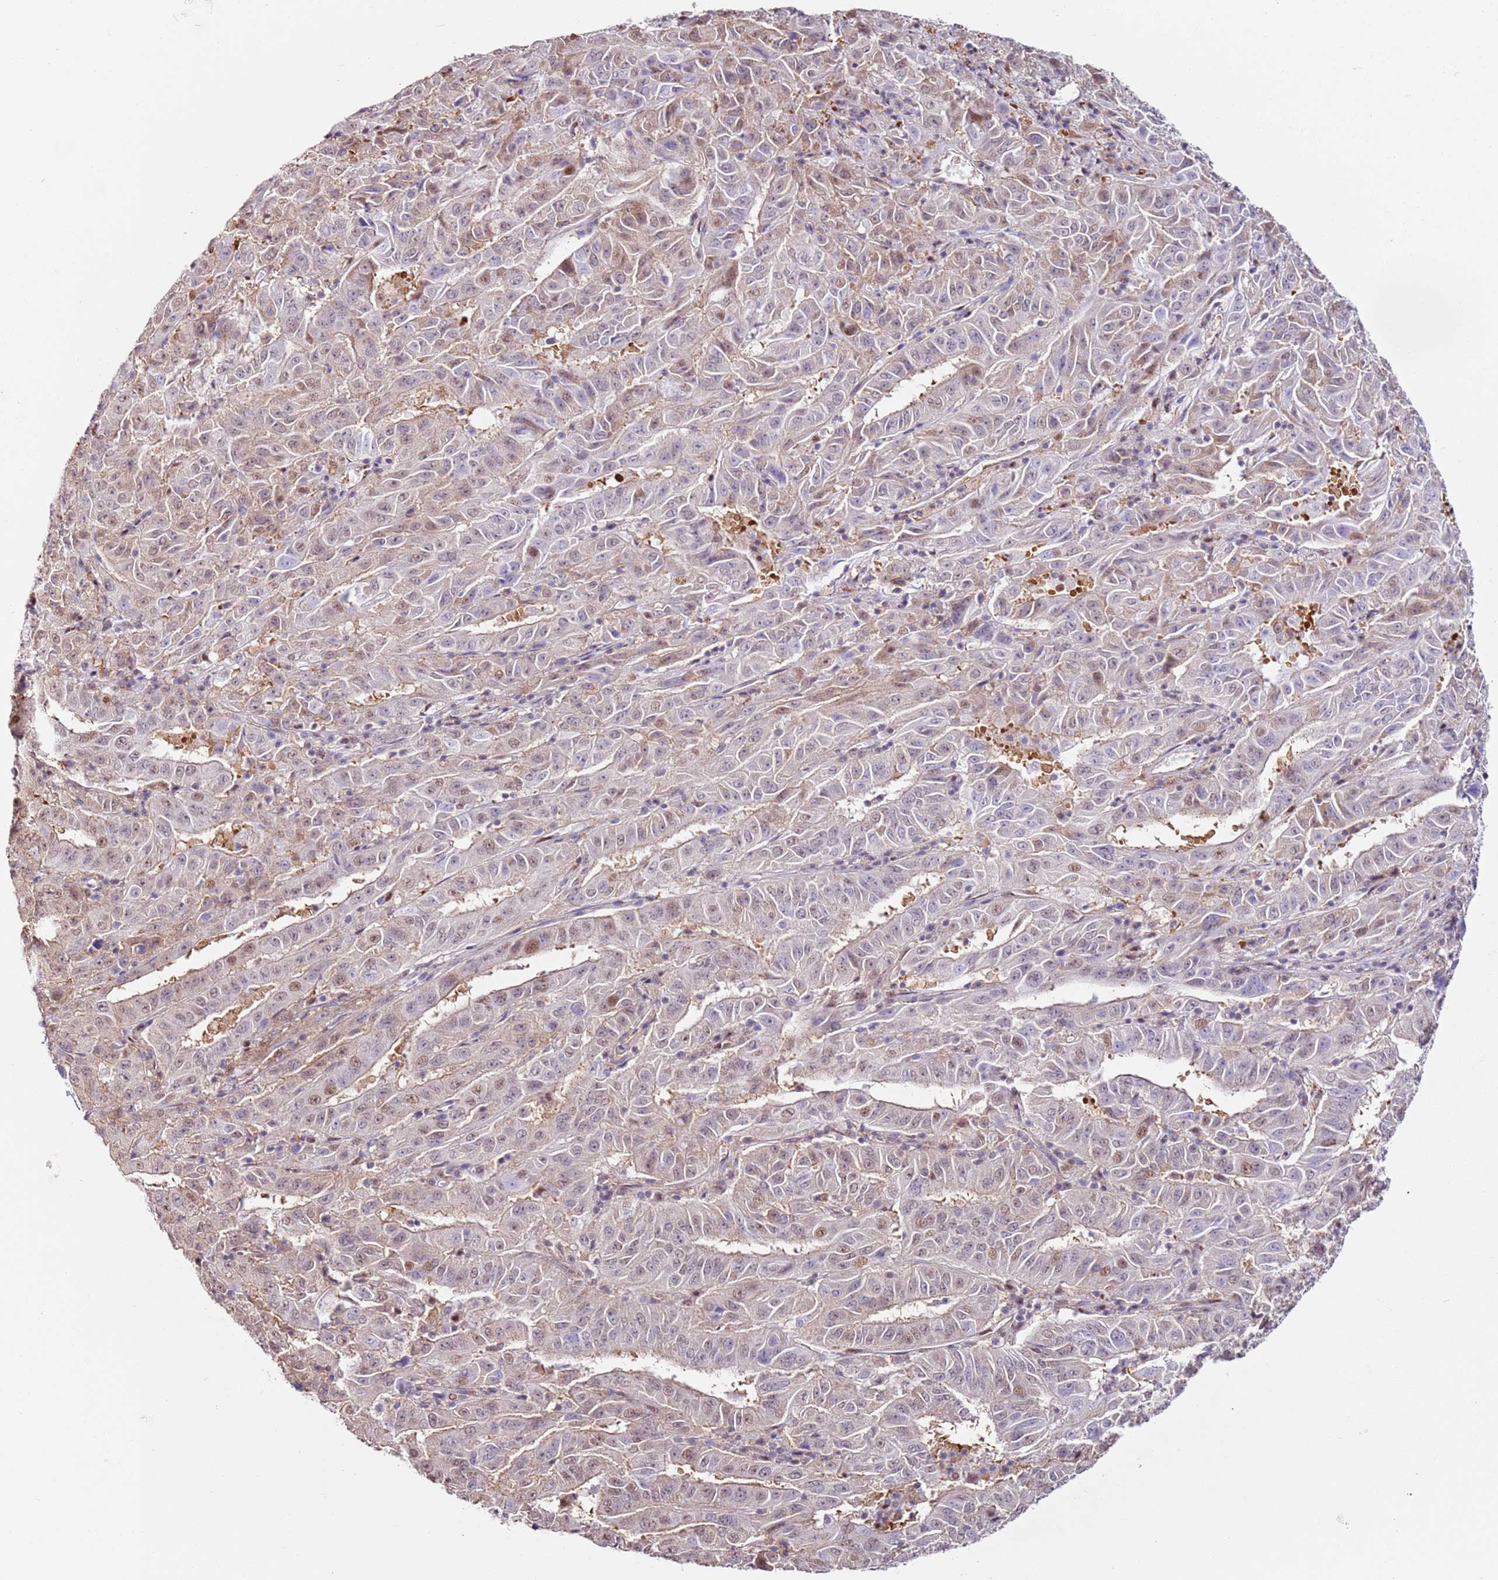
{"staining": {"intensity": "weak", "quantity": "25%-75%", "location": "nuclear"}, "tissue": "pancreatic cancer", "cell_type": "Tumor cells", "image_type": "cancer", "snomed": [{"axis": "morphology", "description": "Adenocarcinoma, NOS"}, {"axis": "topography", "description": "Pancreas"}], "caption": "Immunohistochemical staining of pancreatic cancer (adenocarcinoma) displays weak nuclear protein positivity in approximately 25%-75% of tumor cells. The staining was performed using DAB, with brown indicating positive protein expression. Nuclei are stained blue with hematoxylin.", "gene": "PSMD4", "patient": {"sex": "male", "age": 63}}